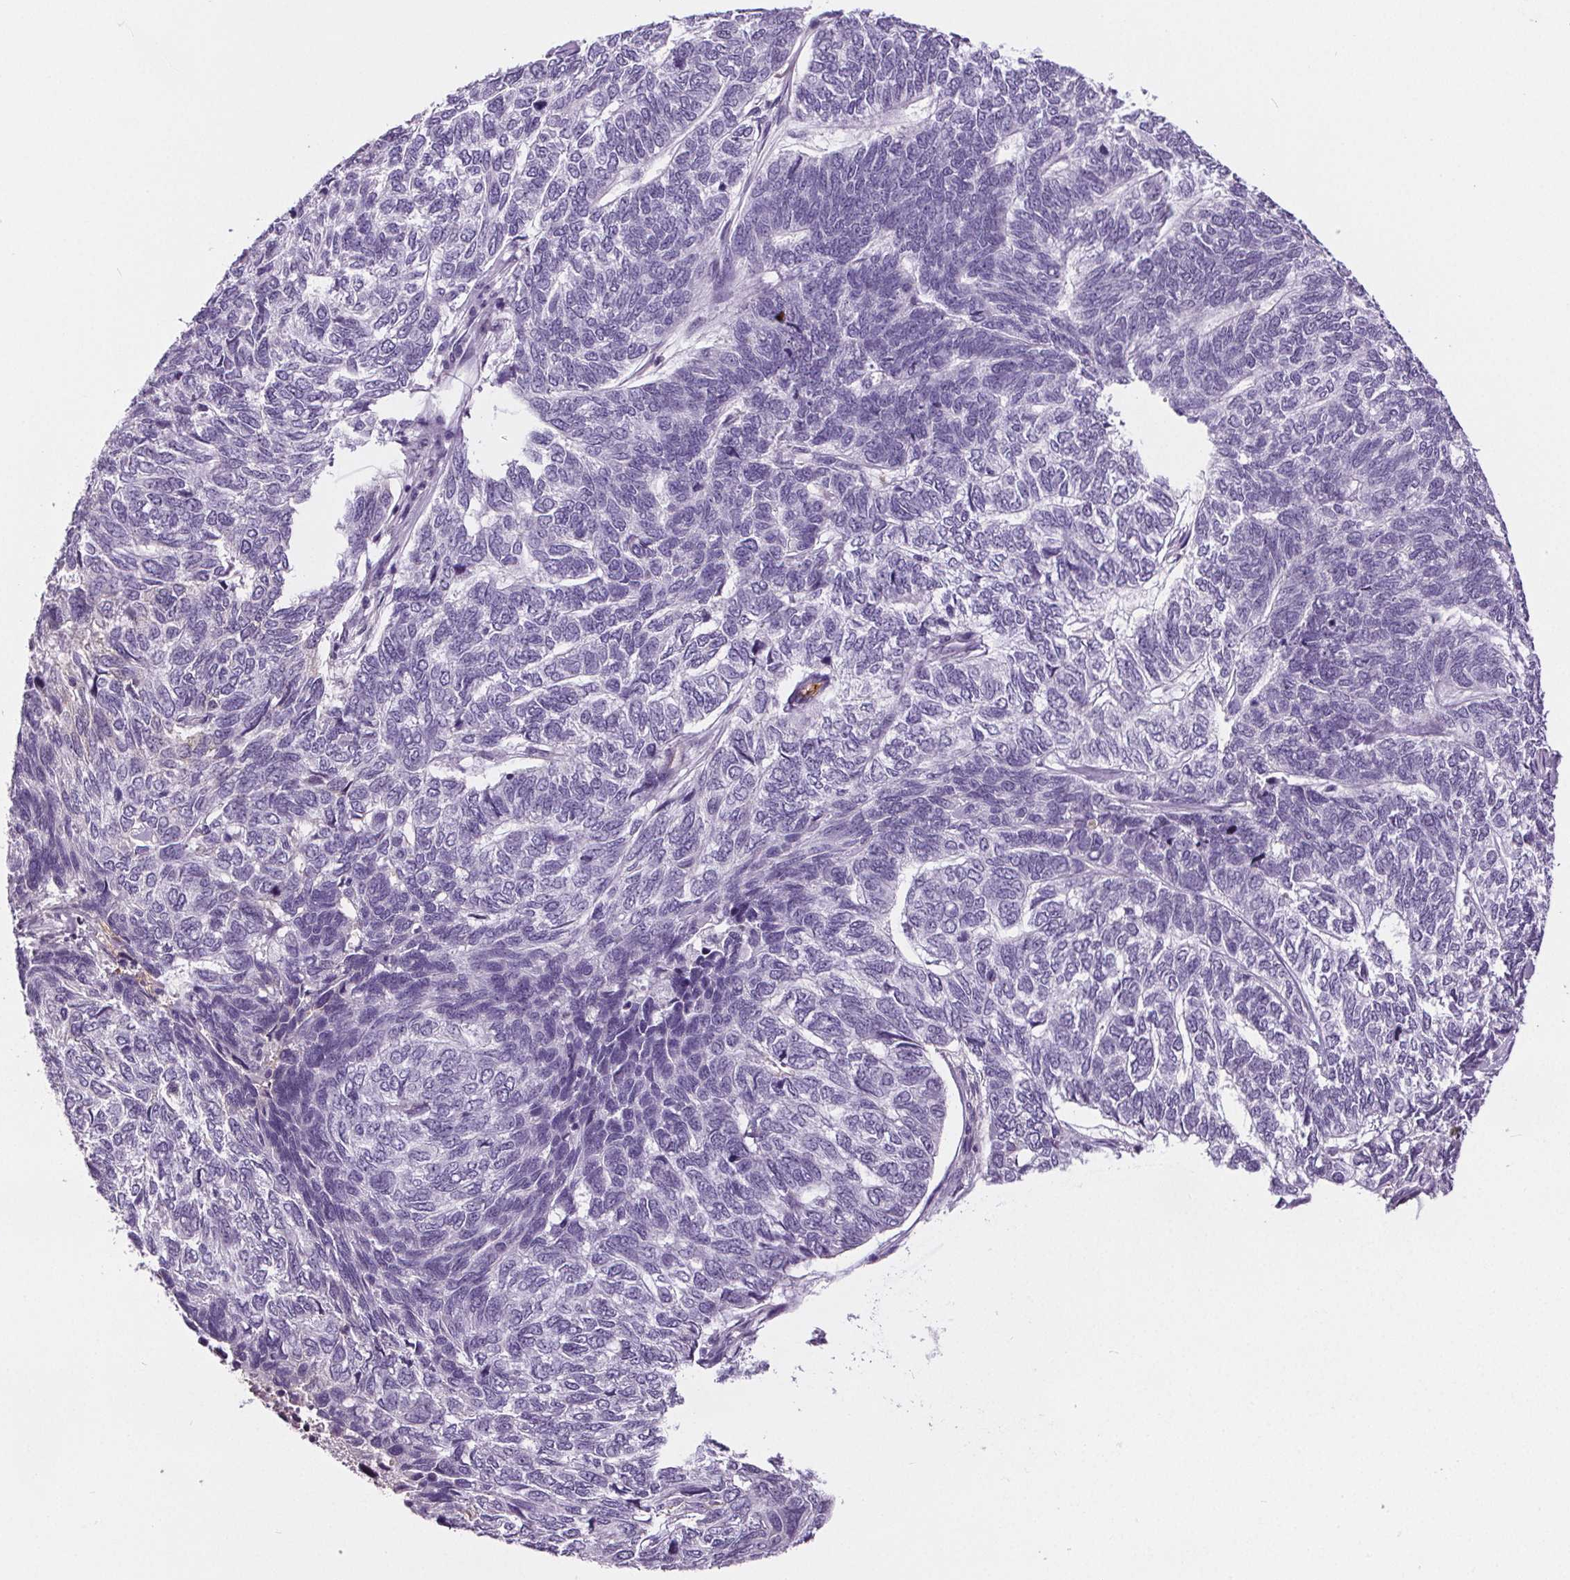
{"staining": {"intensity": "negative", "quantity": "none", "location": "none"}, "tissue": "skin cancer", "cell_type": "Tumor cells", "image_type": "cancer", "snomed": [{"axis": "morphology", "description": "Basal cell carcinoma"}, {"axis": "topography", "description": "Skin"}], "caption": "Immunohistochemistry micrograph of human skin basal cell carcinoma stained for a protein (brown), which shows no staining in tumor cells.", "gene": "CD5L", "patient": {"sex": "female", "age": 65}}